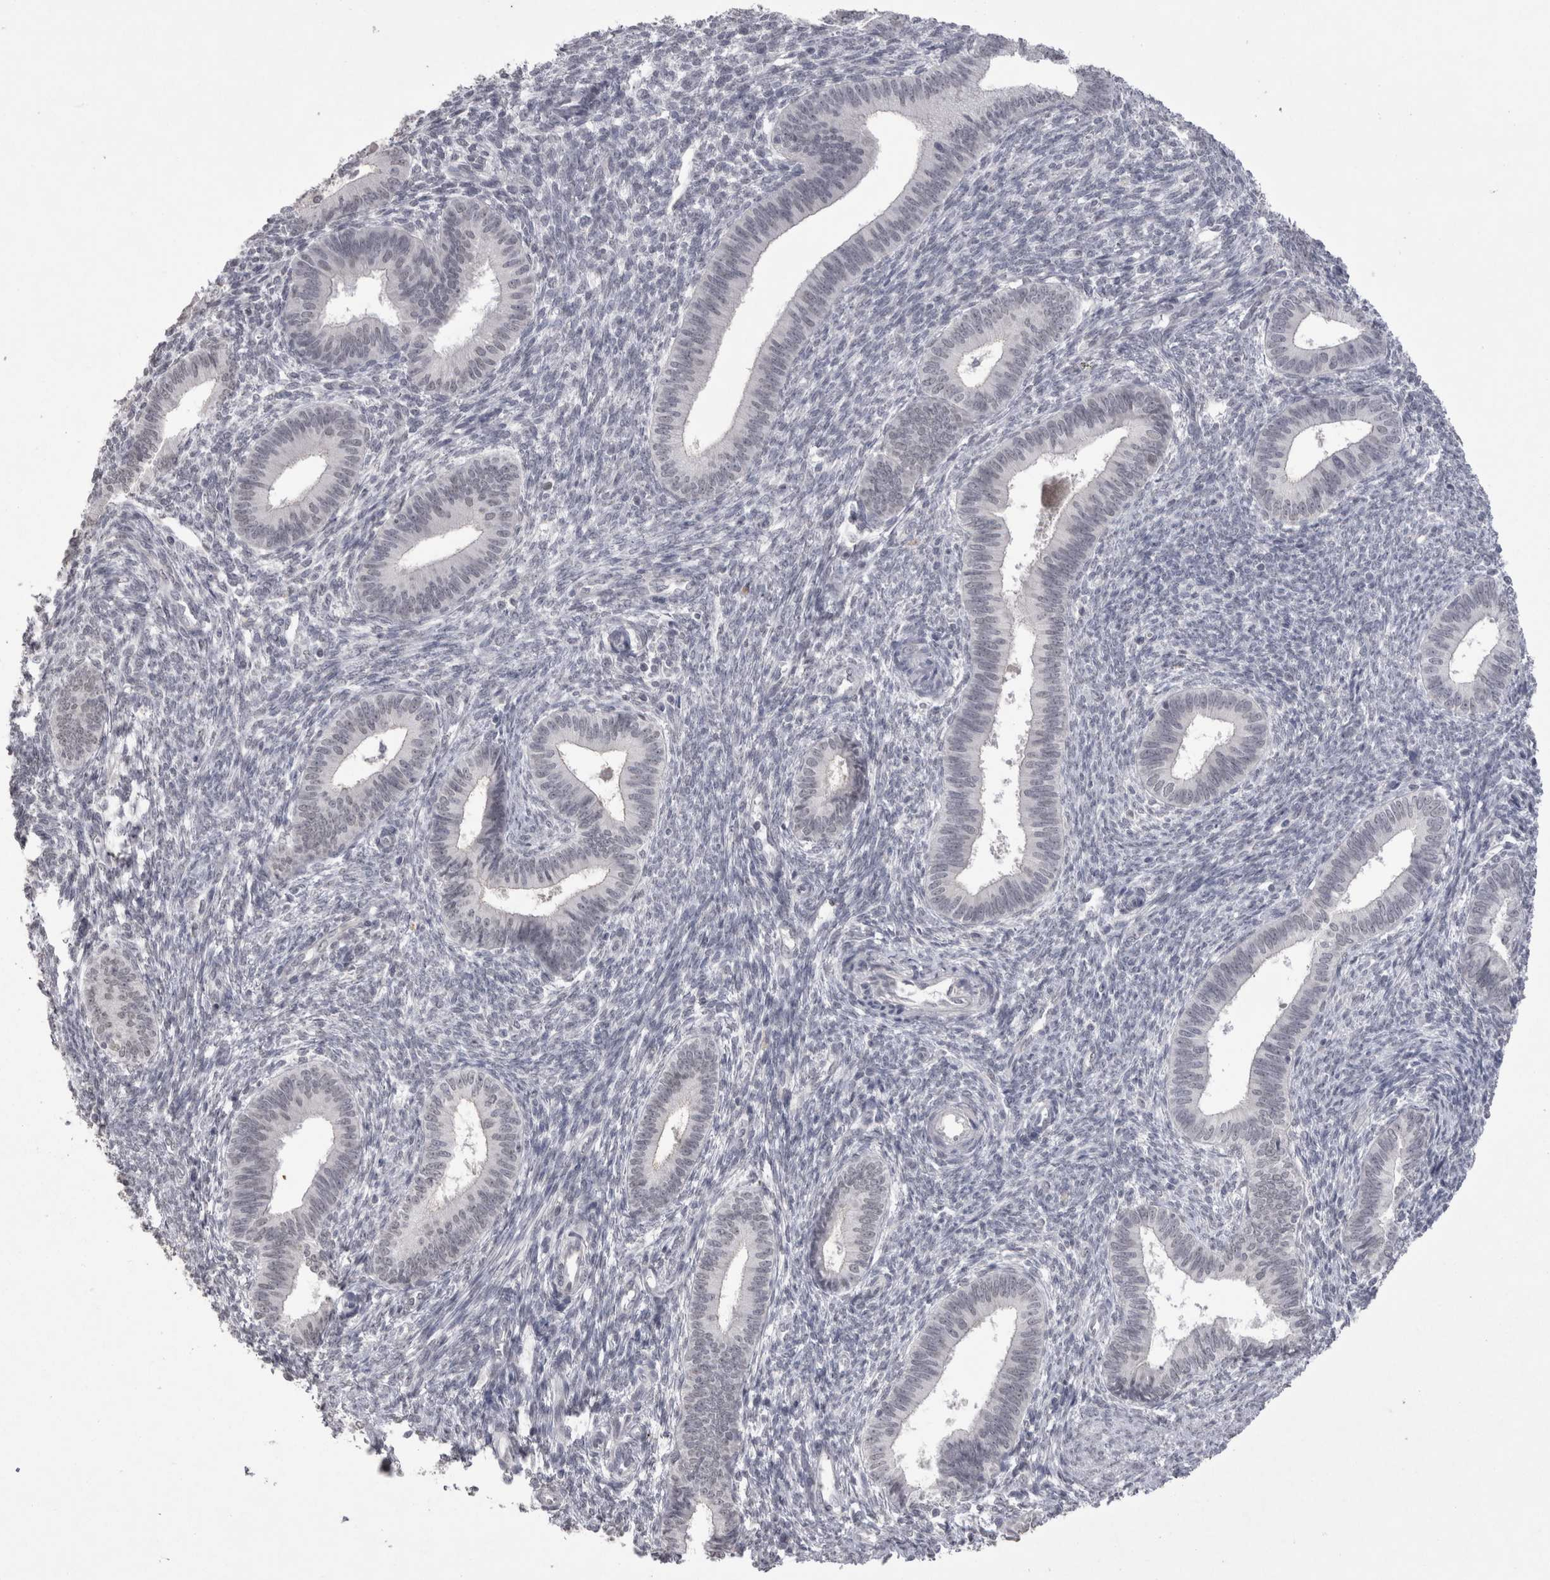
{"staining": {"intensity": "negative", "quantity": "none", "location": "none"}, "tissue": "endometrium", "cell_type": "Cells in endometrial stroma", "image_type": "normal", "snomed": [{"axis": "morphology", "description": "Normal tissue, NOS"}, {"axis": "topography", "description": "Endometrium"}], "caption": "A micrograph of endometrium stained for a protein shows no brown staining in cells in endometrial stroma. Nuclei are stained in blue.", "gene": "DDX4", "patient": {"sex": "female", "age": 46}}